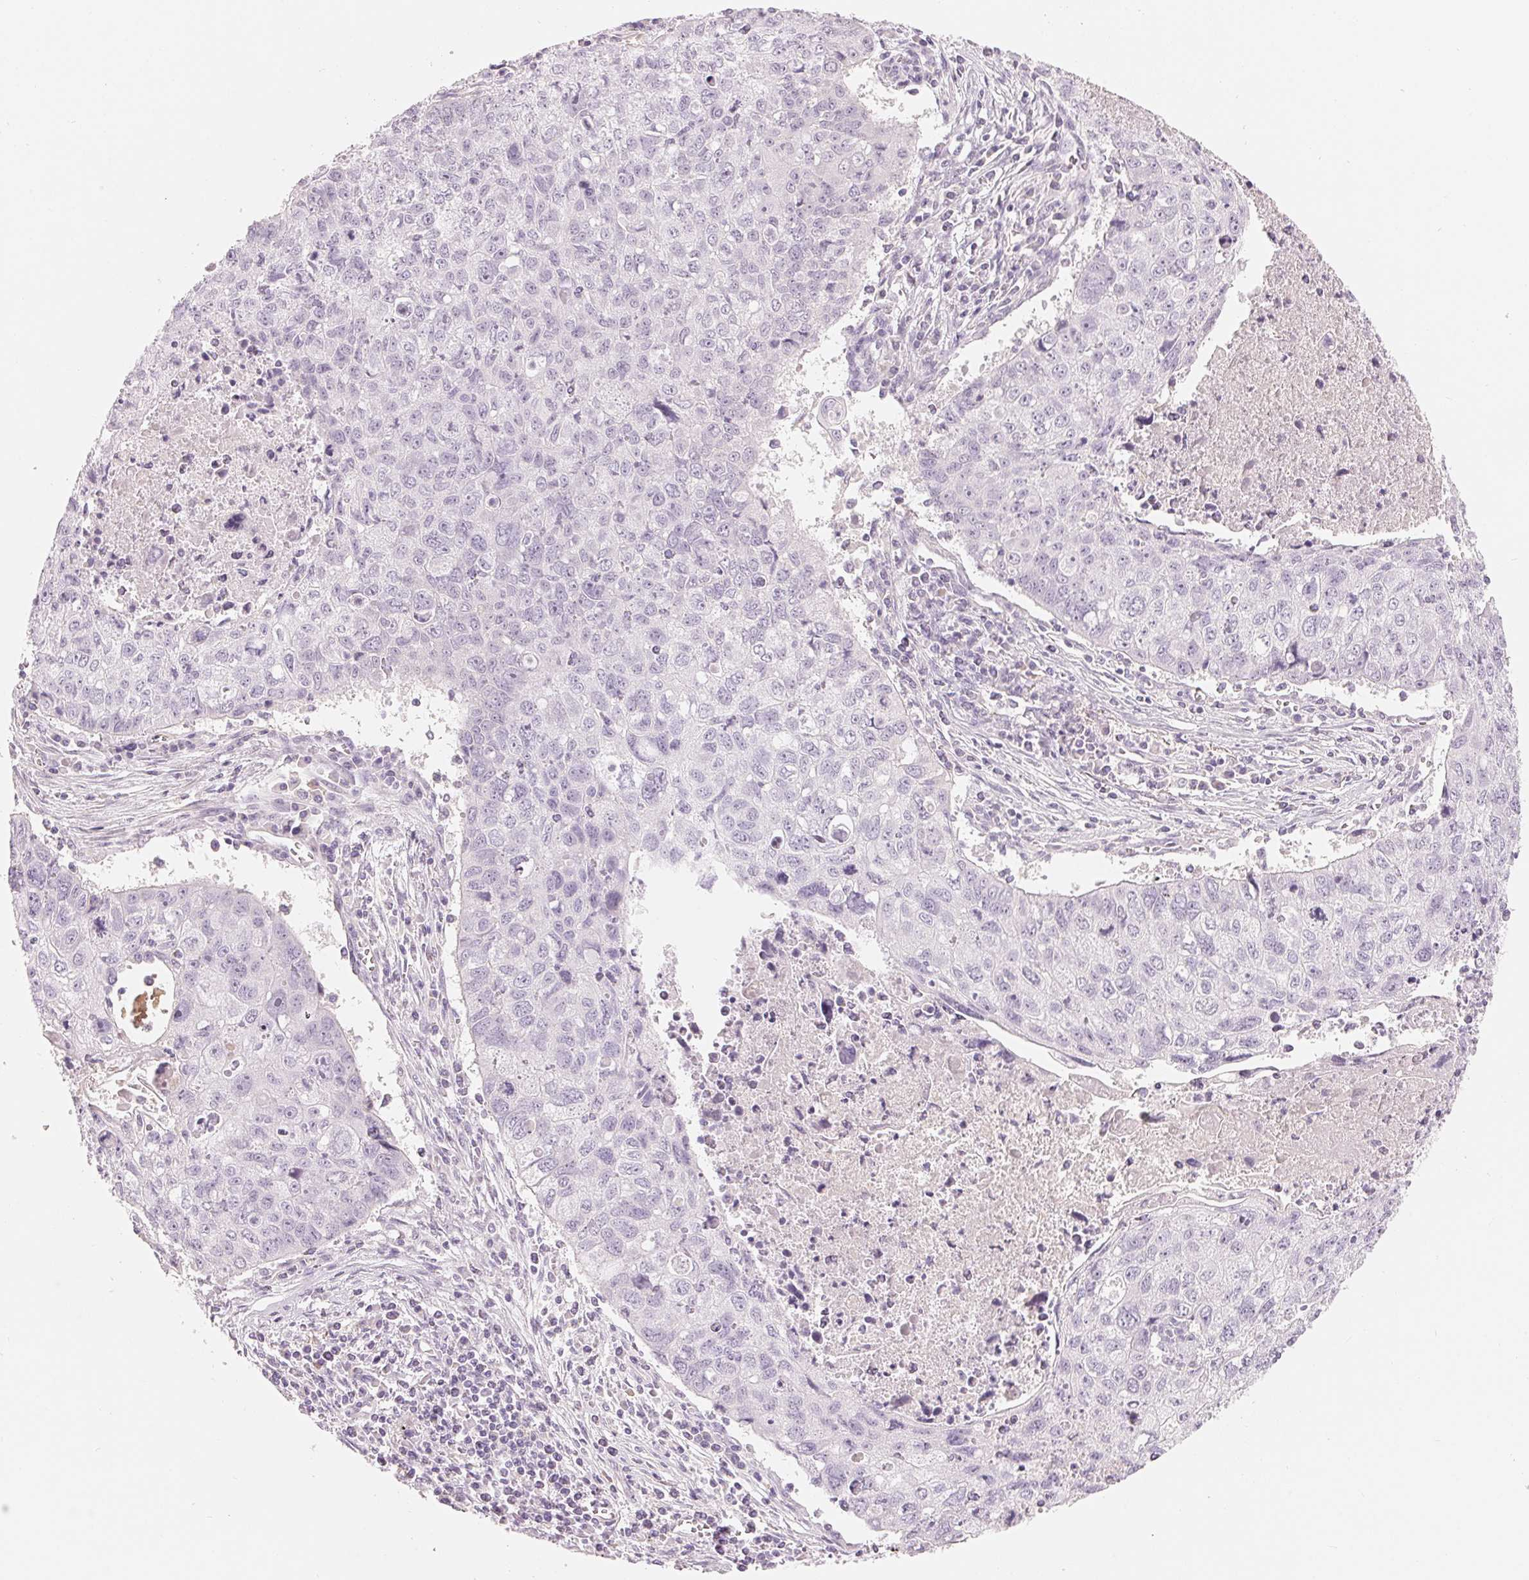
{"staining": {"intensity": "negative", "quantity": "none", "location": "none"}, "tissue": "lung cancer", "cell_type": "Tumor cells", "image_type": "cancer", "snomed": [{"axis": "morphology", "description": "Normal morphology"}, {"axis": "morphology", "description": "Aneuploidy"}, {"axis": "morphology", "description": "Squamous cell carcinoma, NOS"}, {"axis": "topography", "description": "Lymph node"}, {"axis": "topography", "description": "Lung"}], "caption": "The micrograph shows no significant positivity in tumor cells of squamous cell carcinoma (lung).", "gene": "CFHR2", "patient": {"sex": "female", "age": 76}}